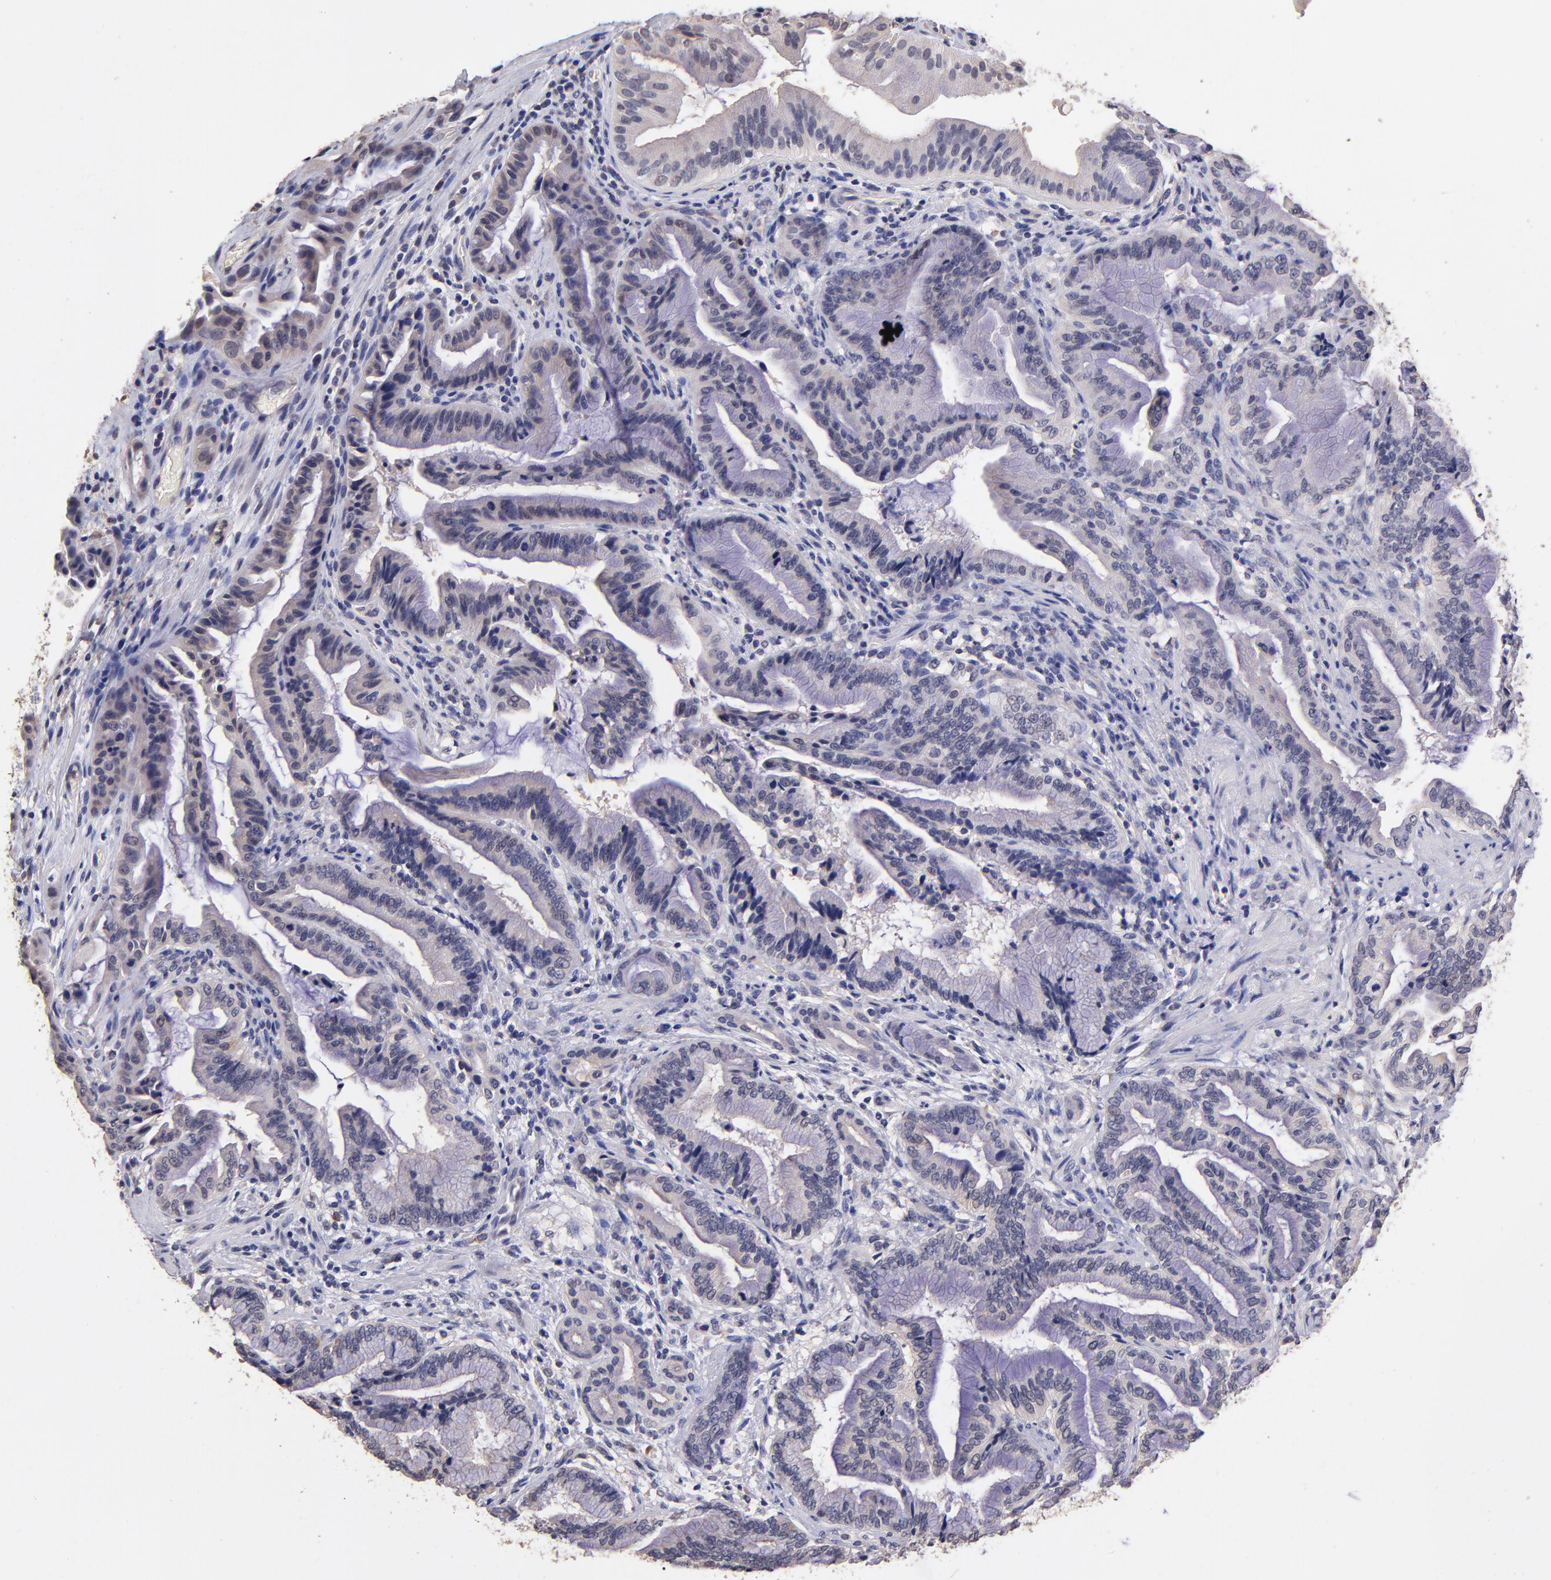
{"staining": {"intensity": "negative", "quantity": "none", "location": "none"}, "tissue": "pancreatic cancer", "cell_type": "Tumor cells", "image_type": "cancer", "snomed": [{"axis": "morphology", "description": "Adenocarcinoma, NOS"}, {"axis": "topography", "description": "Pancreas"}], "caption": "IHC histopathology image of neoplastic tissue: pancreatic adenocarcinoma stained with DAB exhibits no significant protein expression in tumor cells.", "gene": "RNASEL", "patient": {"sex": "female", "age": 64}}